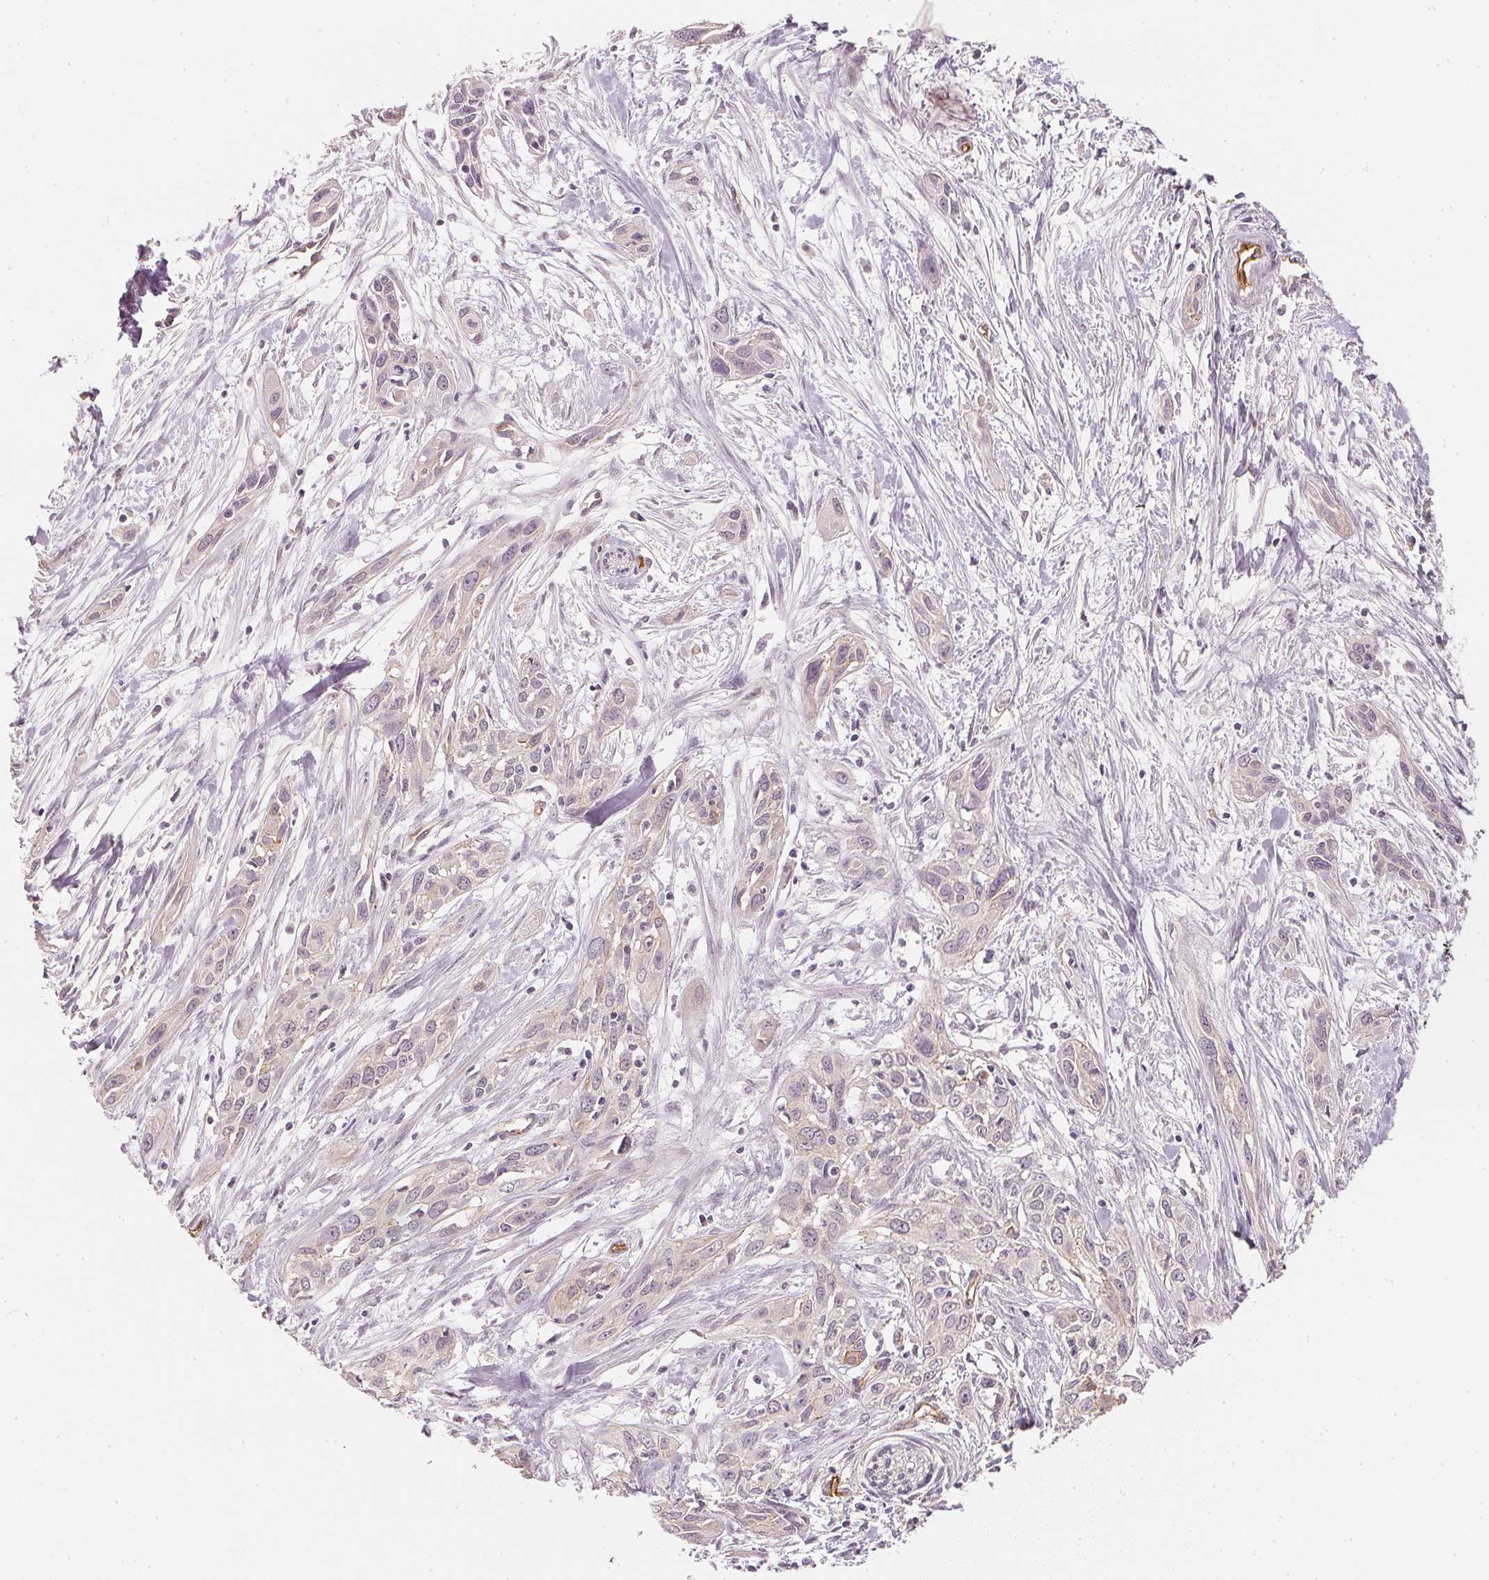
{"staining": {"intensity": "negative", "quantity": "none", "location": "none"}, "tissue": "pancreatic cancer", "cell_type": "Tumor cells", "image_type": "cancer", "snomed": [{"axis": "morphology", "description": "Adenocarcinoma, NOS"}, {"axis": "topography", "description": "Pancreas"}], "caption": "Histopathology image shows no significant protein expression in tumor cells of pancreatic cancer (adenocarcinoma).", "gene": "CIB1", "patient": {"sex": "female", "age": 55}}